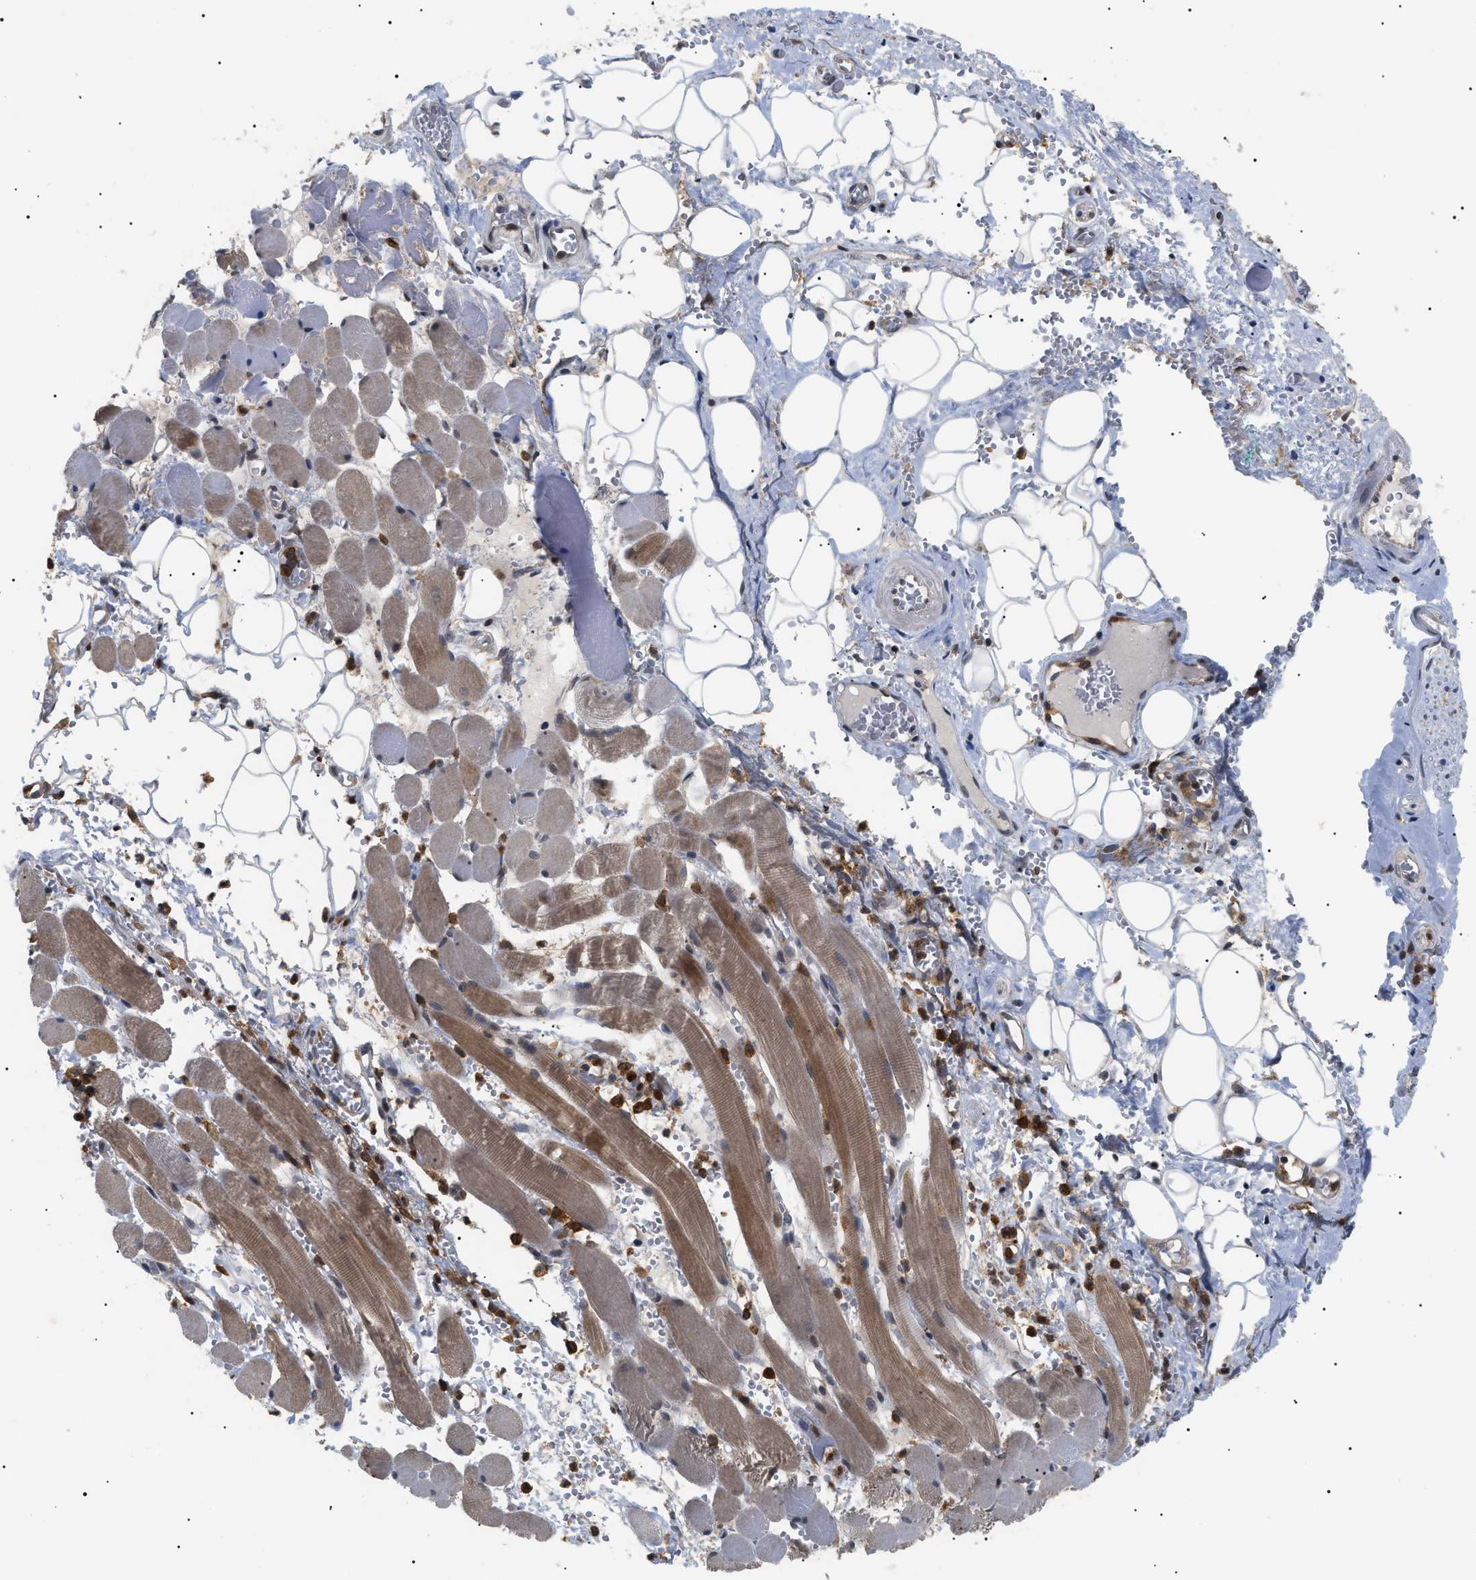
{"staining": {"intensity": "negative", "quantity": "none", "location": "none"}, "tissue": "adipose tissue", "cell_type": "Adipocytes", "image_type": "normal", "snomed": [{"axis": "morphology", "description": "Squamous cell carcinoma, NOS"}, {"axis": "topography", "description": "Oral tissue"}, {"axis": "topography", "description": "Head-Neck"}], "caption": "IHC of normal adipose tissue exhibits no expression in adipocytes.", "gene": "CD300A", "patient": {"sex": "female", "age": 50}}